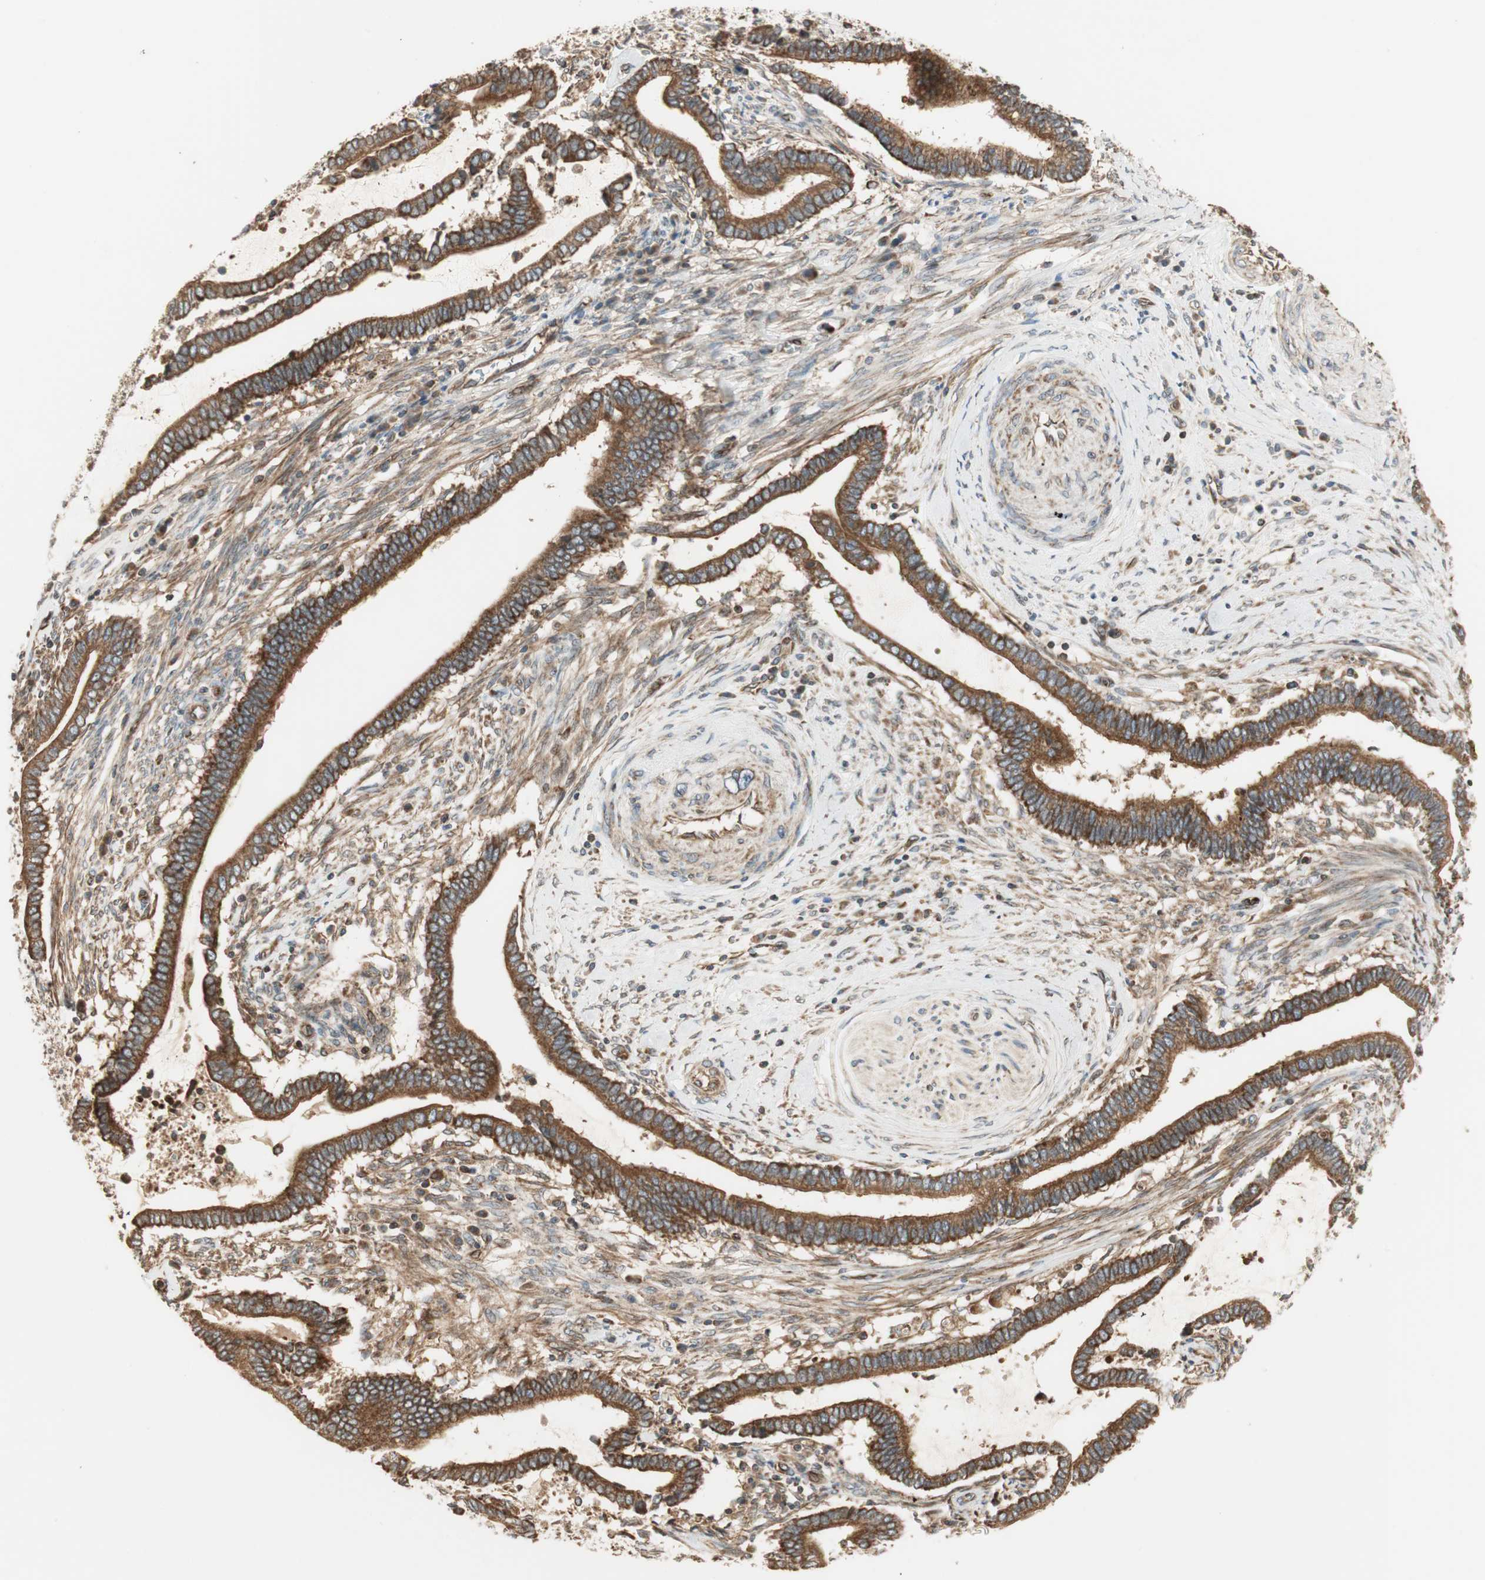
{"staining": {"intensity": "strong", "quantity": ">75%", "location": "cytoplasmic/membranous"}, "tissue": "cervical cancer", "cell_type": "Tumor cells", "image_type": "cancer", "snomed": [{"axis": "morphology", "description": "Adenocarcinoma, NOS"}, {"axis": "topography", "description": "Cervix"}], "caption": "Immunohistochemical staining of human cervical cancer reveals high levels of strong cytoplasmic/membranous protein expression in about >75% of tumor cells.", "gene": "CTTNBP2NL", "patient": {"sex": "female", "age": 44}}